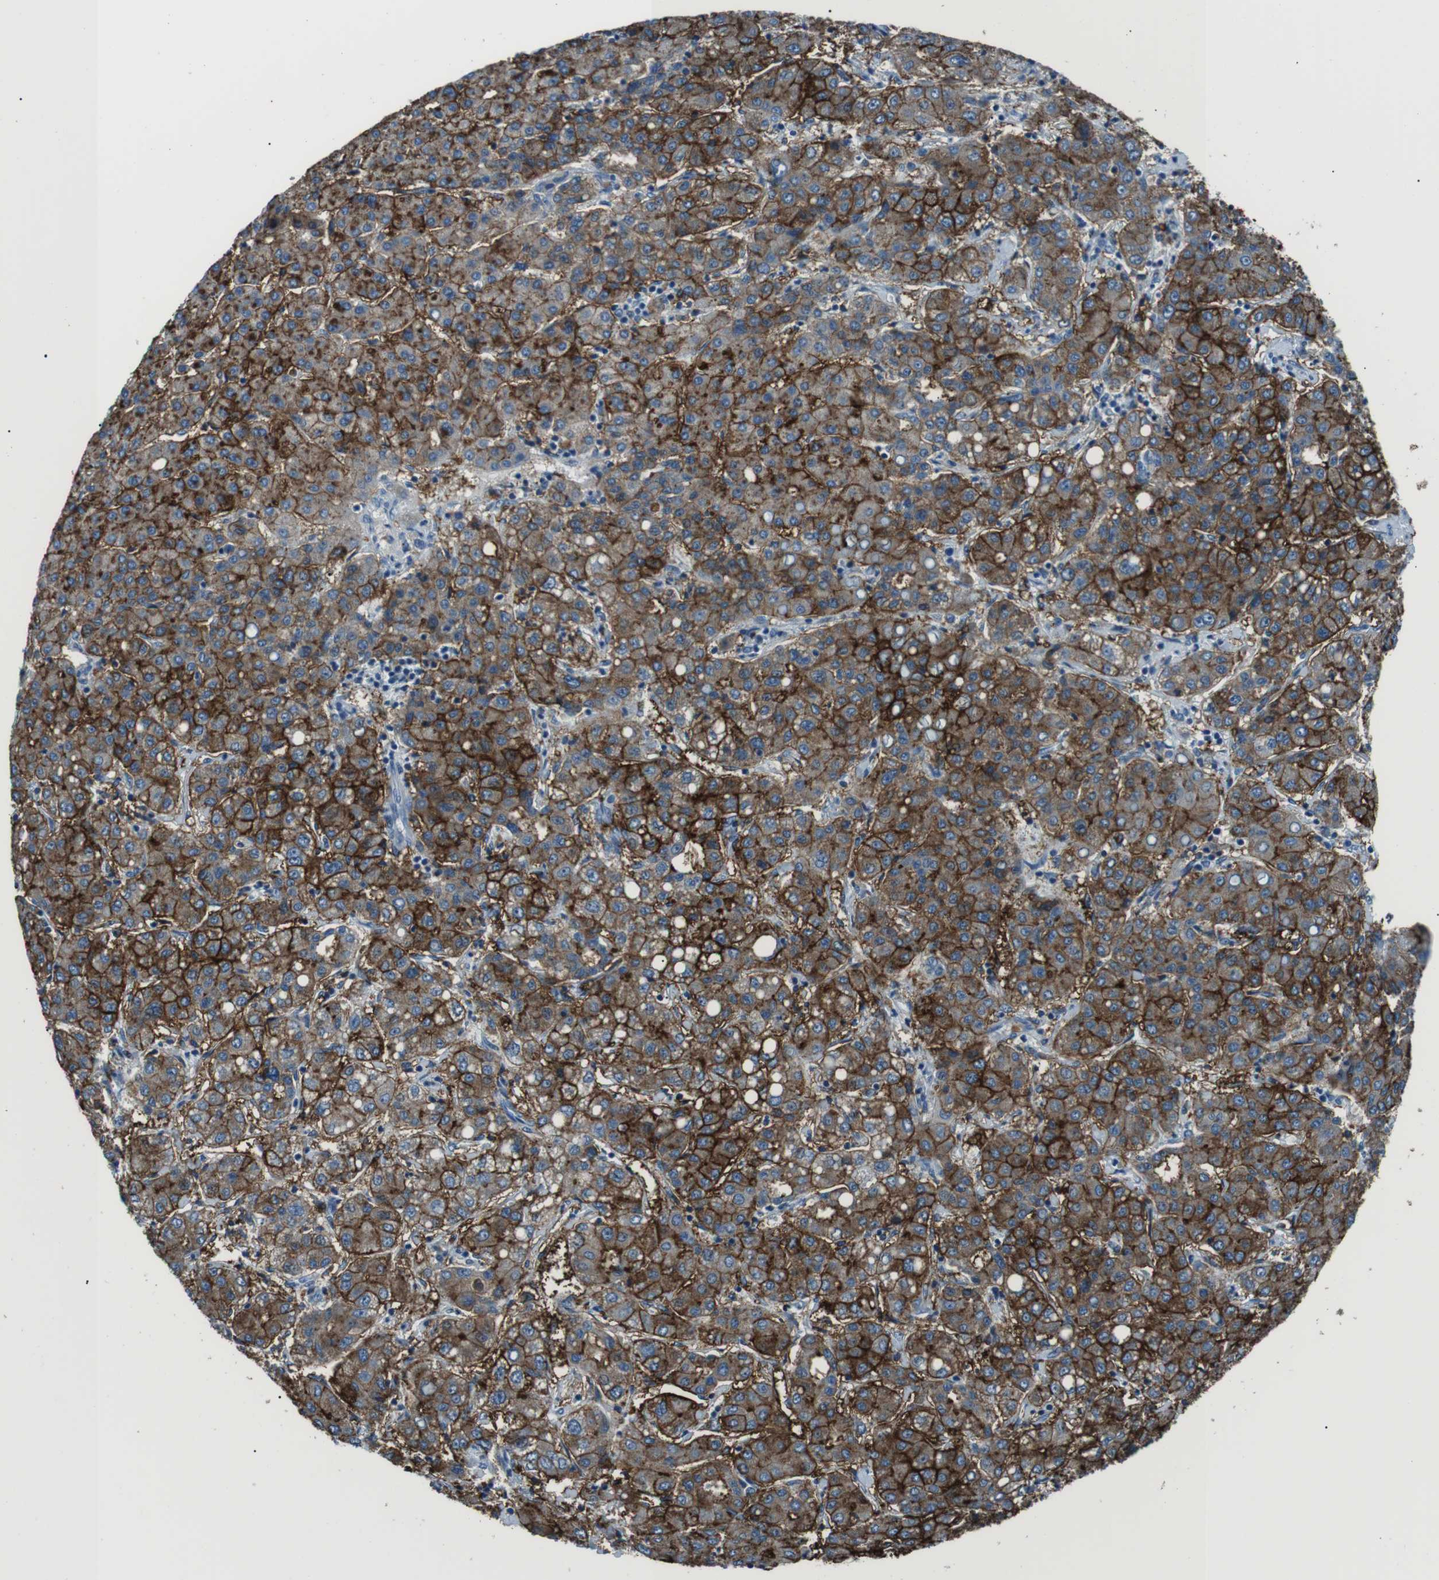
{"staining": {"intensity": "strong", "quantity": ">75%", "location": "cytoplasmic/membranous"}, "tissue": "liver cancer", "cell_type": "Tumor cells", "image_type": "cancer", "snomed": [{"axis": "morphology", "description": "Carcinoma, Hepatocellular, NOS"}, {"axis": "topography", "description": "Liver"}], "caption": "A brown stain highlights strong cytoplasmic/membranous positivity of a protein in liver cancer tumor cells.", "gene": "ST6GAL1", "patient": {"sex": "male", "age": 65}}